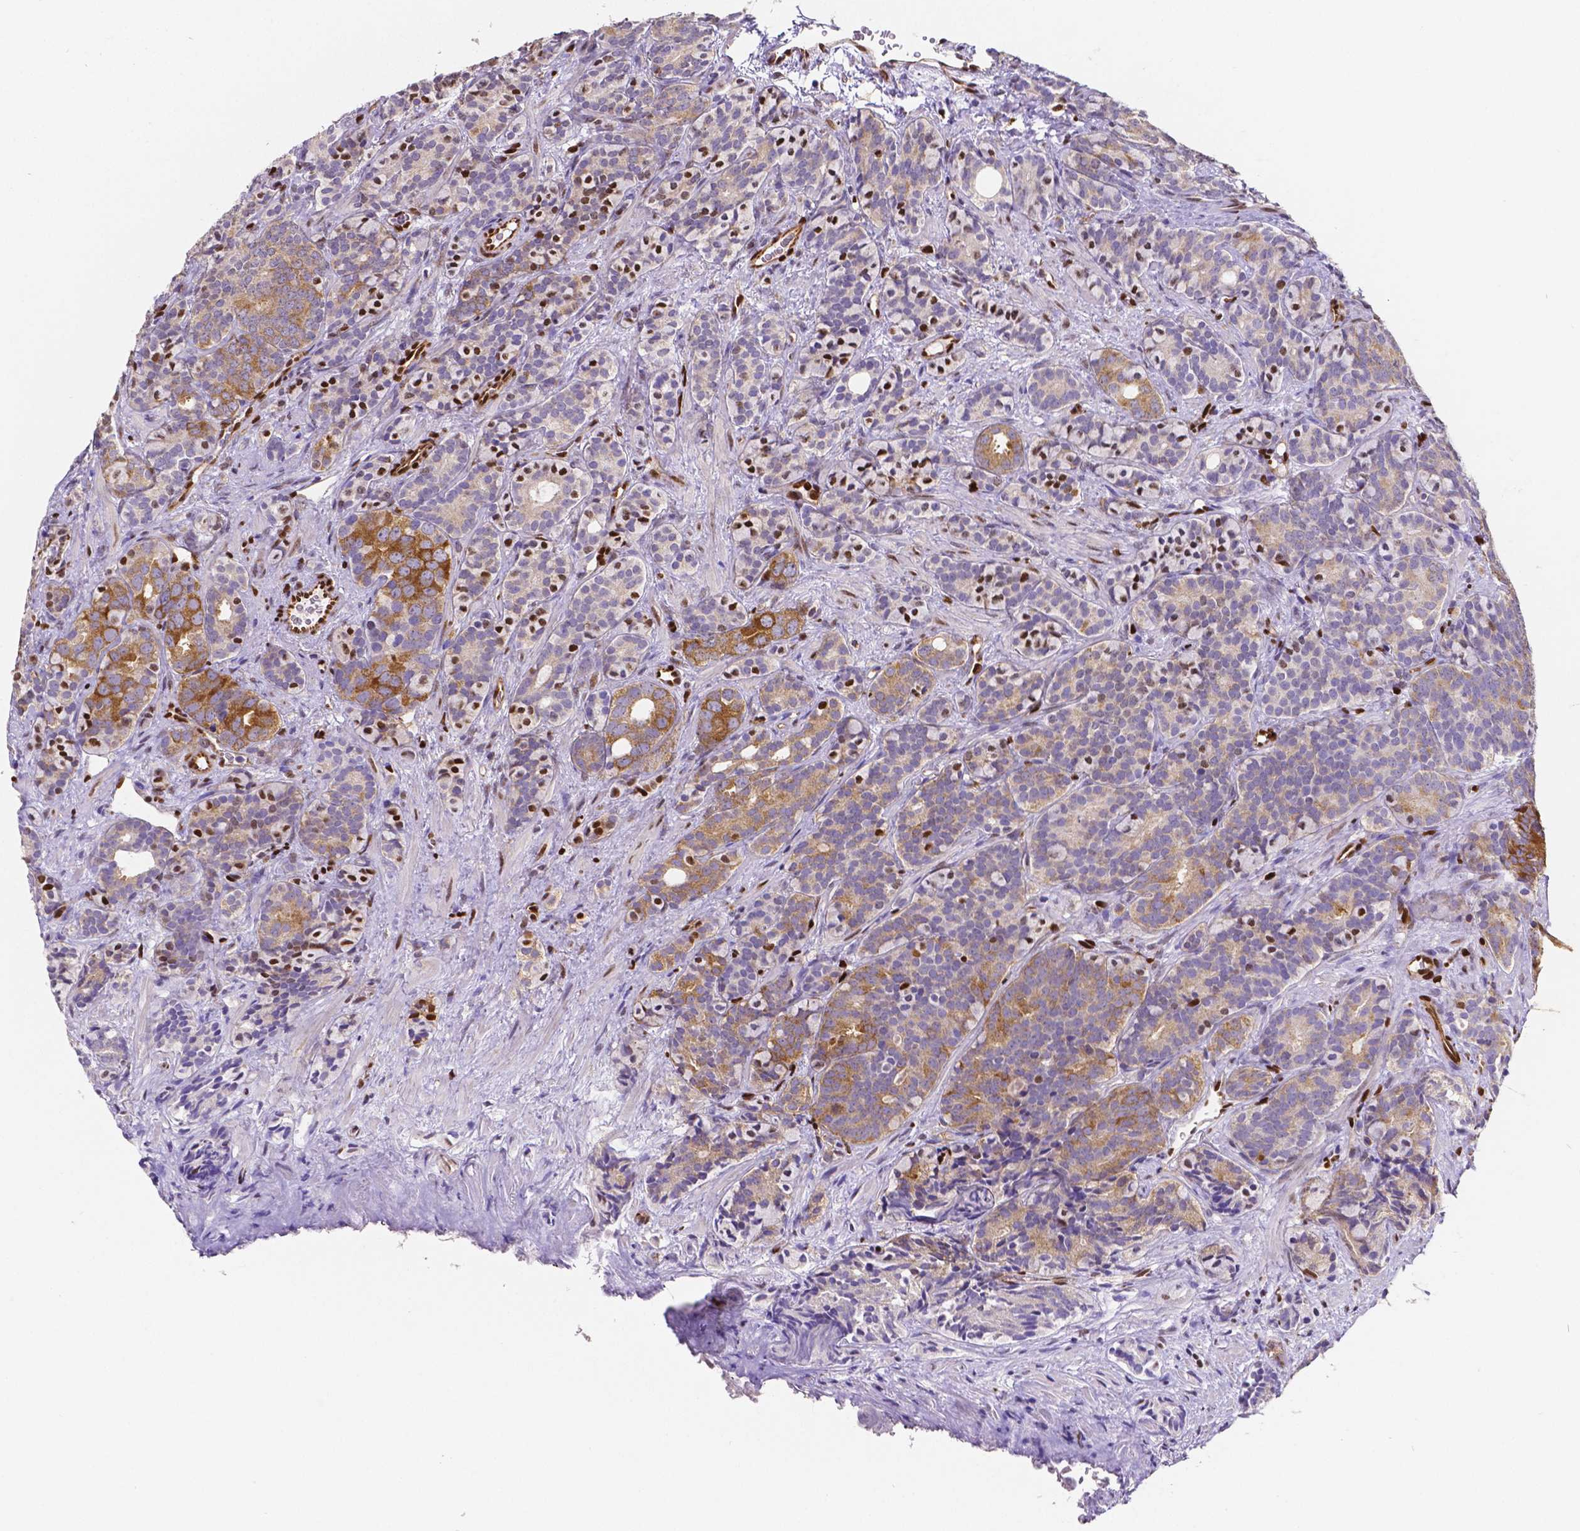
{"staining": {"intensity": "moderate", "quantity": ">75%", "location": "cytoplasmic/membranous"}, "tissue": "prostate cancer", "cell_type": "Tumor cells", "image_type": "cancer", "snomed": [{"axis": "morphology", "description": "Adenocarcinoma, High grade"}, {"axis": "topography", "description": "Prostate"}], "caption": "DAB immunohistochemical staining of human prostate high-grade adenocarcinoma displays moderate cytoplasmic/membranous protein expression in approximately >75% of tumor cells.", "gene": "MEF2C", "patient": {"sex": "male", "age": 84}}